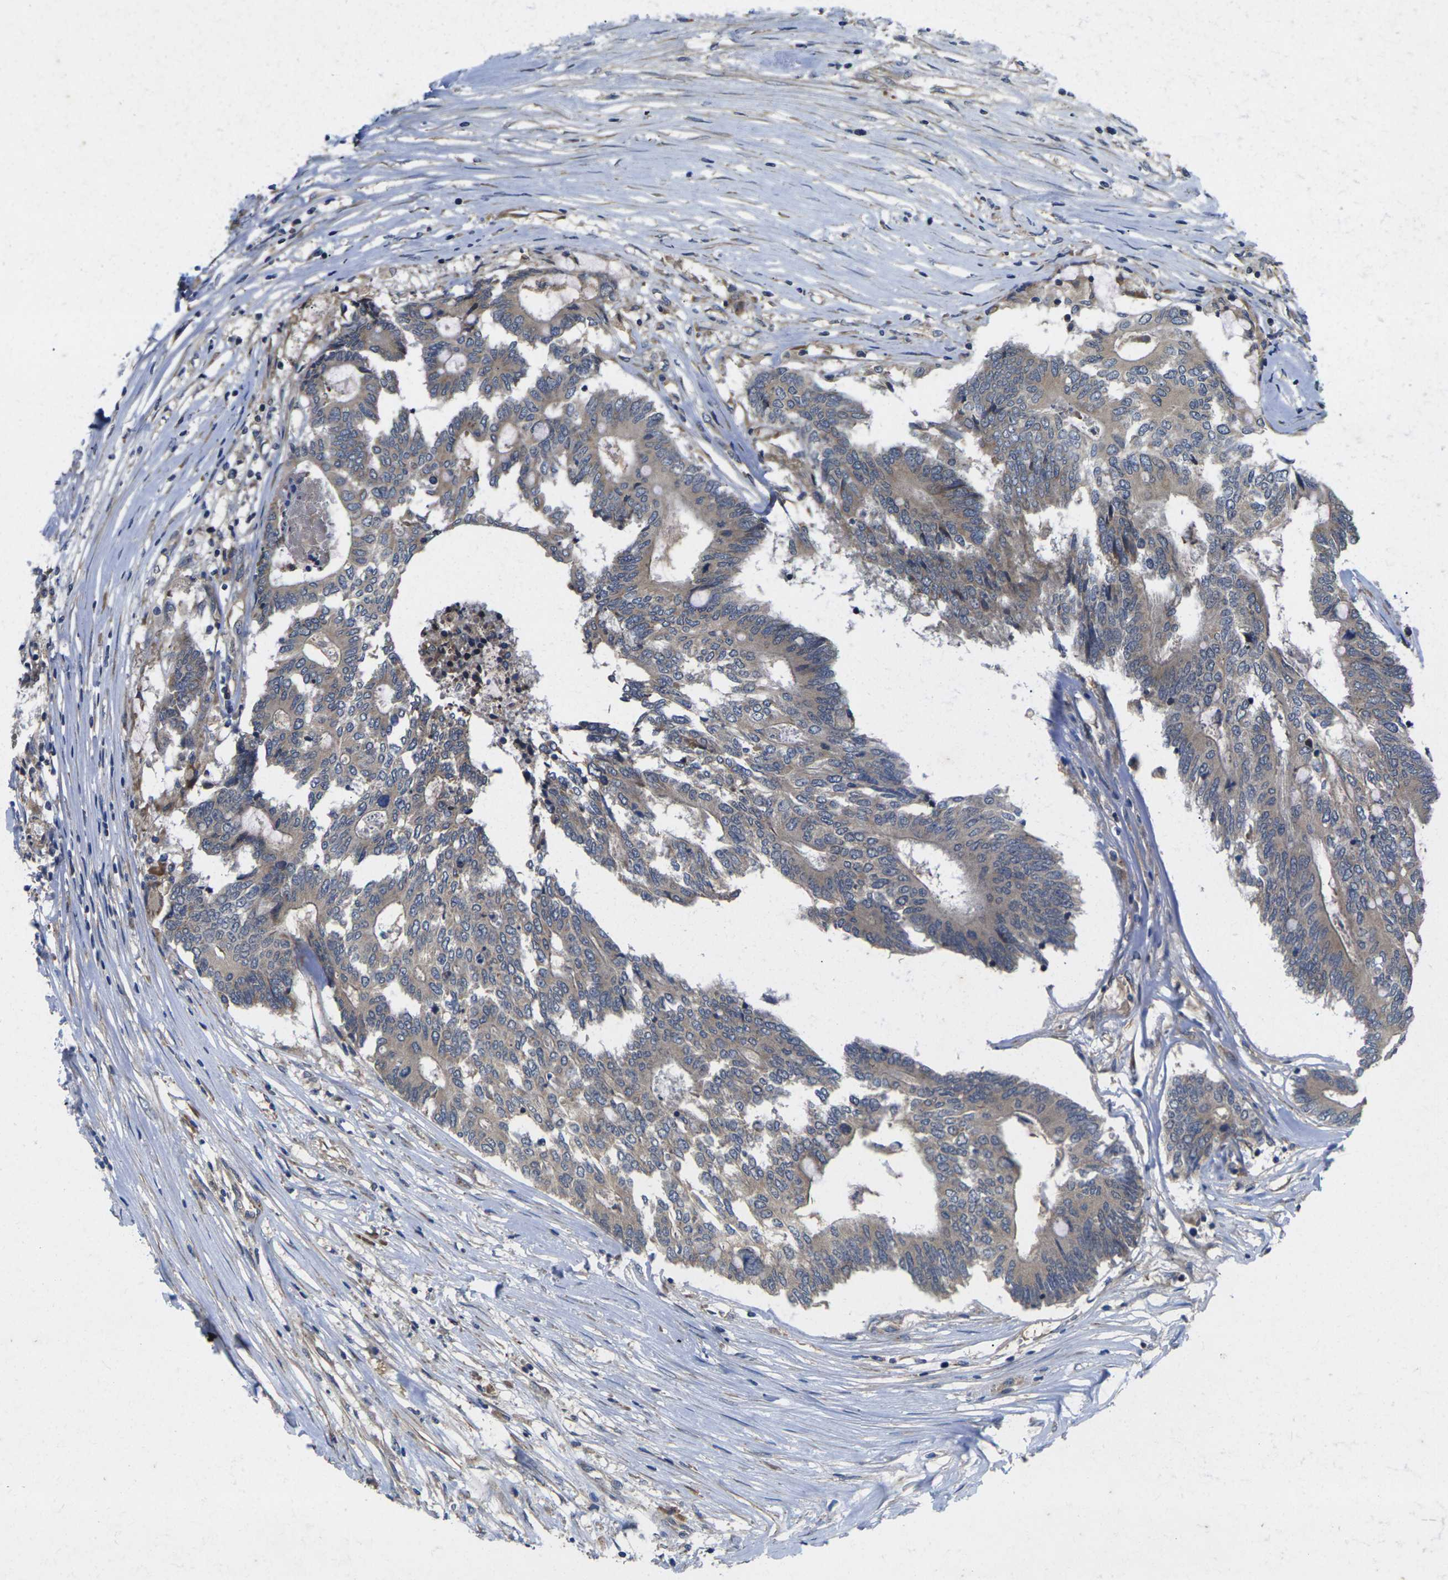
{"staining": {"intensity": "weak", "quantity": ">75%", "location": "cytoplasmic/membranous"}, "tissue": "colorectal cancer", "cell_type": "Tumor cells", "image_type": "cancer", "snomed": [{"axis": "morphology", "description": "Adenocarcinoma, NOS"}, {"axis": "topography", "description": "Rectum"}], "caption": "A low amount of weak cytoplasmic/membranous positivity is present in about >75% of tumor cells in colorectal adenocarcinoma tissue. Nuclei are stained in blue.", "gene": "KIF1B", "patient": {"sex": "male", "age": 63}}